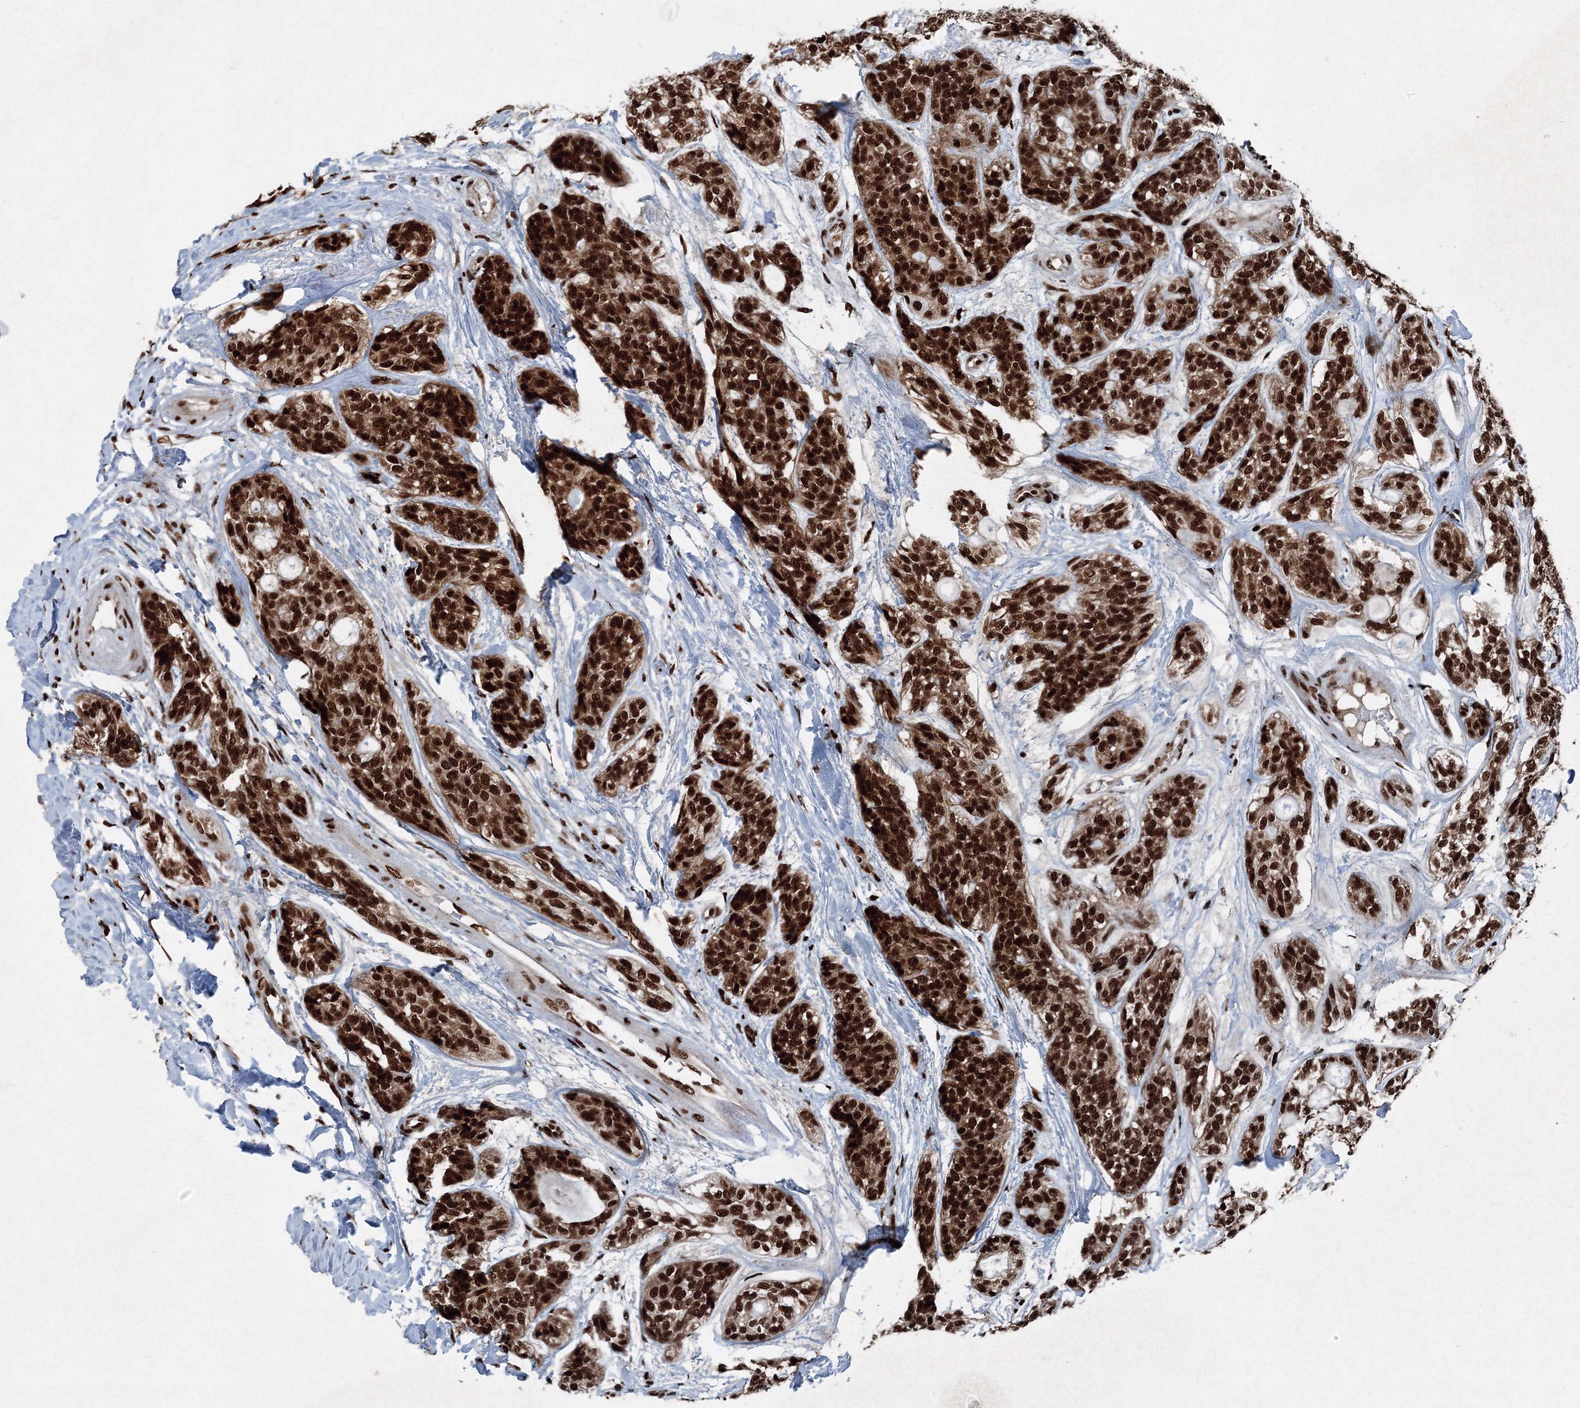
{"staining": {"intensity": "strong", "quantity": ">75%", "location": "nuclear"}, "tissue": "head and neck cancer", "cell_type": "Tumor cells", "image_type": "cancer", "snomed": [{"axis": "morphology", "description": "Adenocarcinoma, NOS"}, {"axis": "topography", "description": "Head-Neck"}], "caption": "IHC micrograph of neoplastic tissue: head and neck adenocarcinoma stained using IHC demonstrates high levels of strong protein expression localized specifically in the nuclear of tumor cells, appearing as a nuclear brown color.", "gene": "SNRPC", "patient": {"sex": "male", "age": 66}}